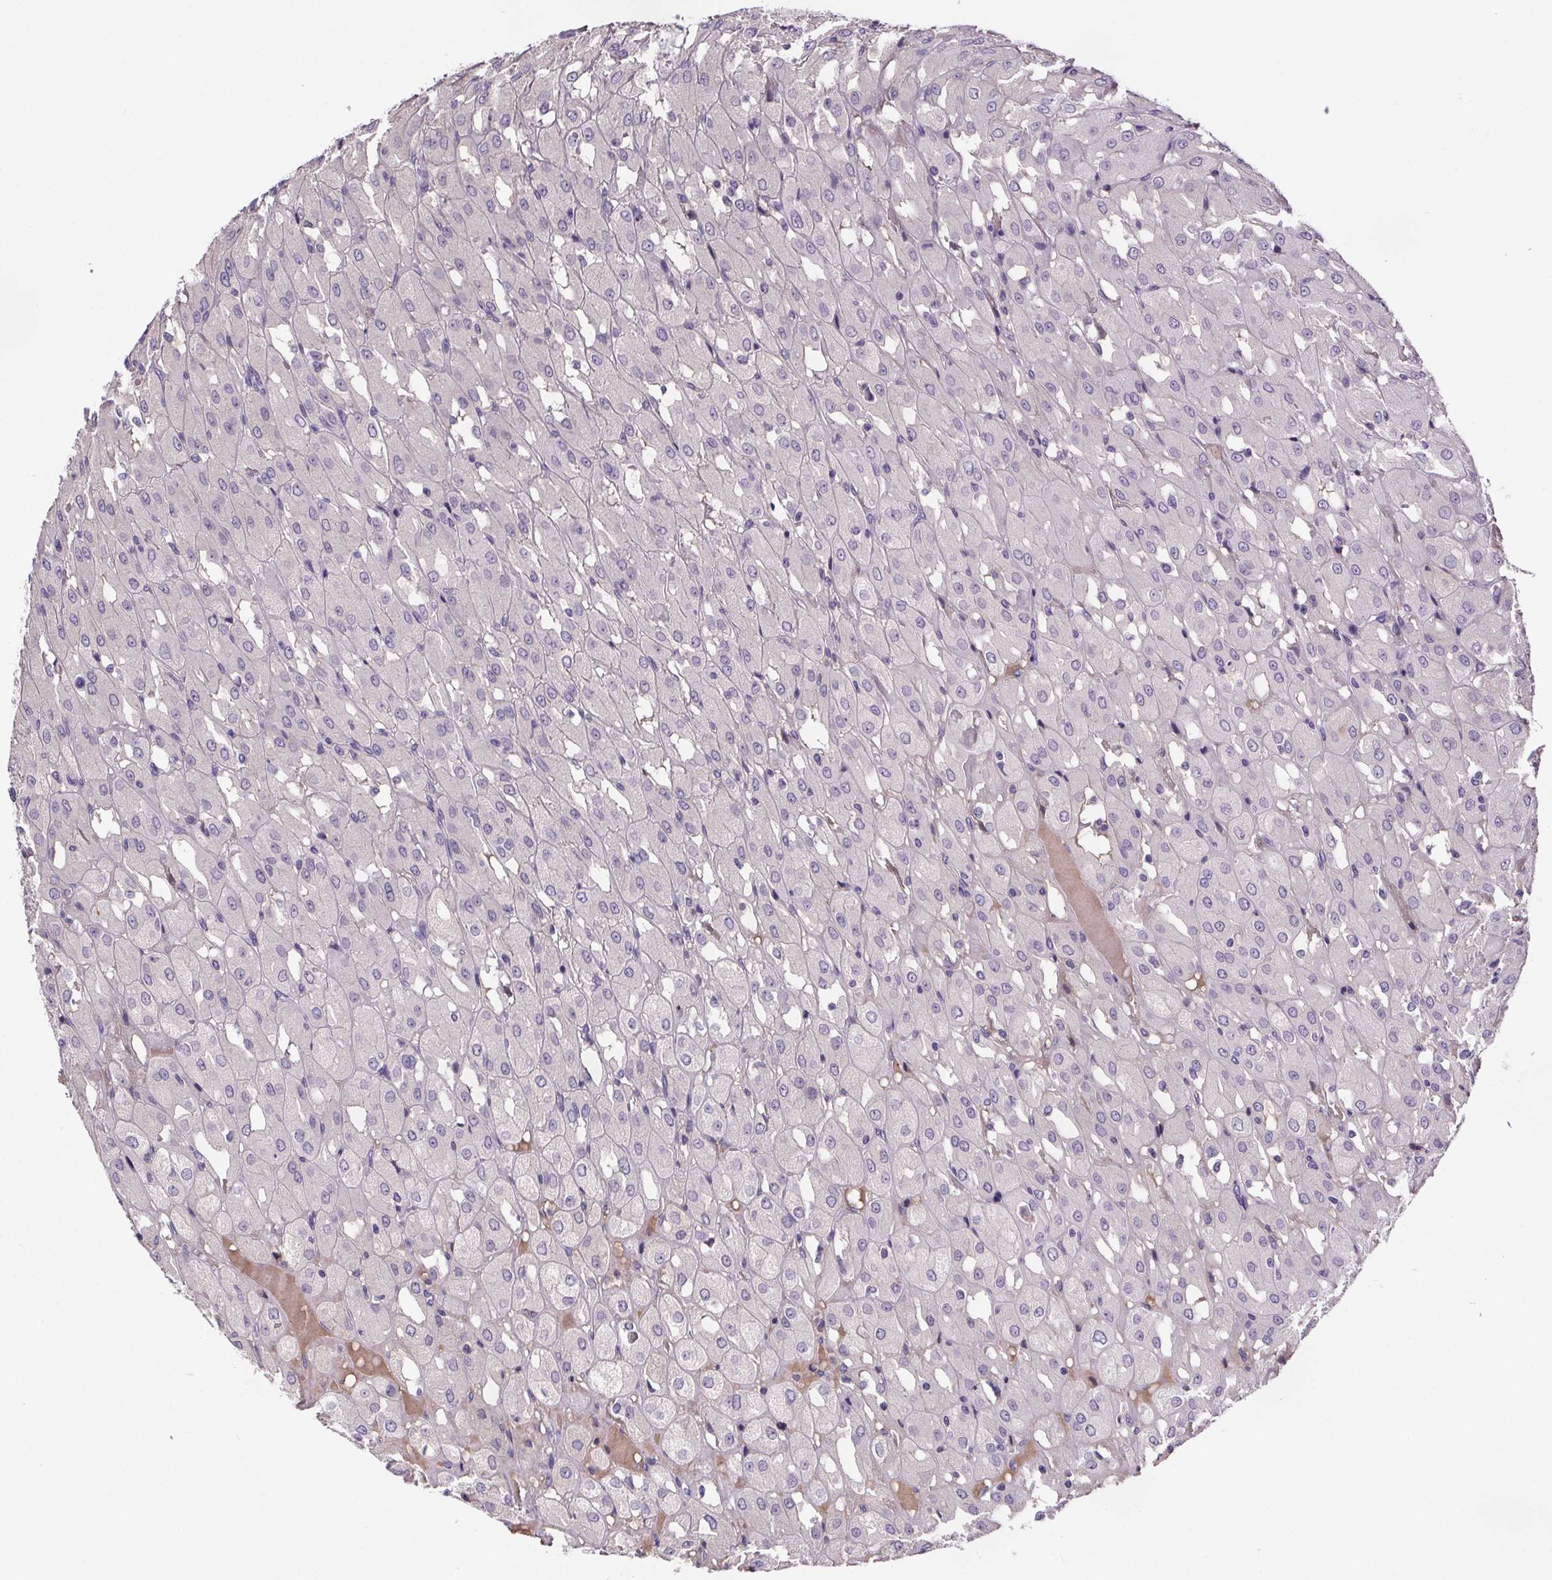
{"staining": {"intensity": "negative", "quantity": "none", "location": "none"}, "tissue": "renal cancer", "cell_type": "Tumor cells", "image_type": "cancer", "snomed": [{"axis": "morphology", "description": "Adenocarcinoma, NOS"}, {"axis": "topography", "description": "Kidney"}], "caption": "High magnification brightfield microscopy of renal cancer stained with DAB (brown) and counterstained with hematoxylin (blue): tumor cells show no significant staining.", "gene": "CUBN", "patient": {"sex": "male", "age": 72}}